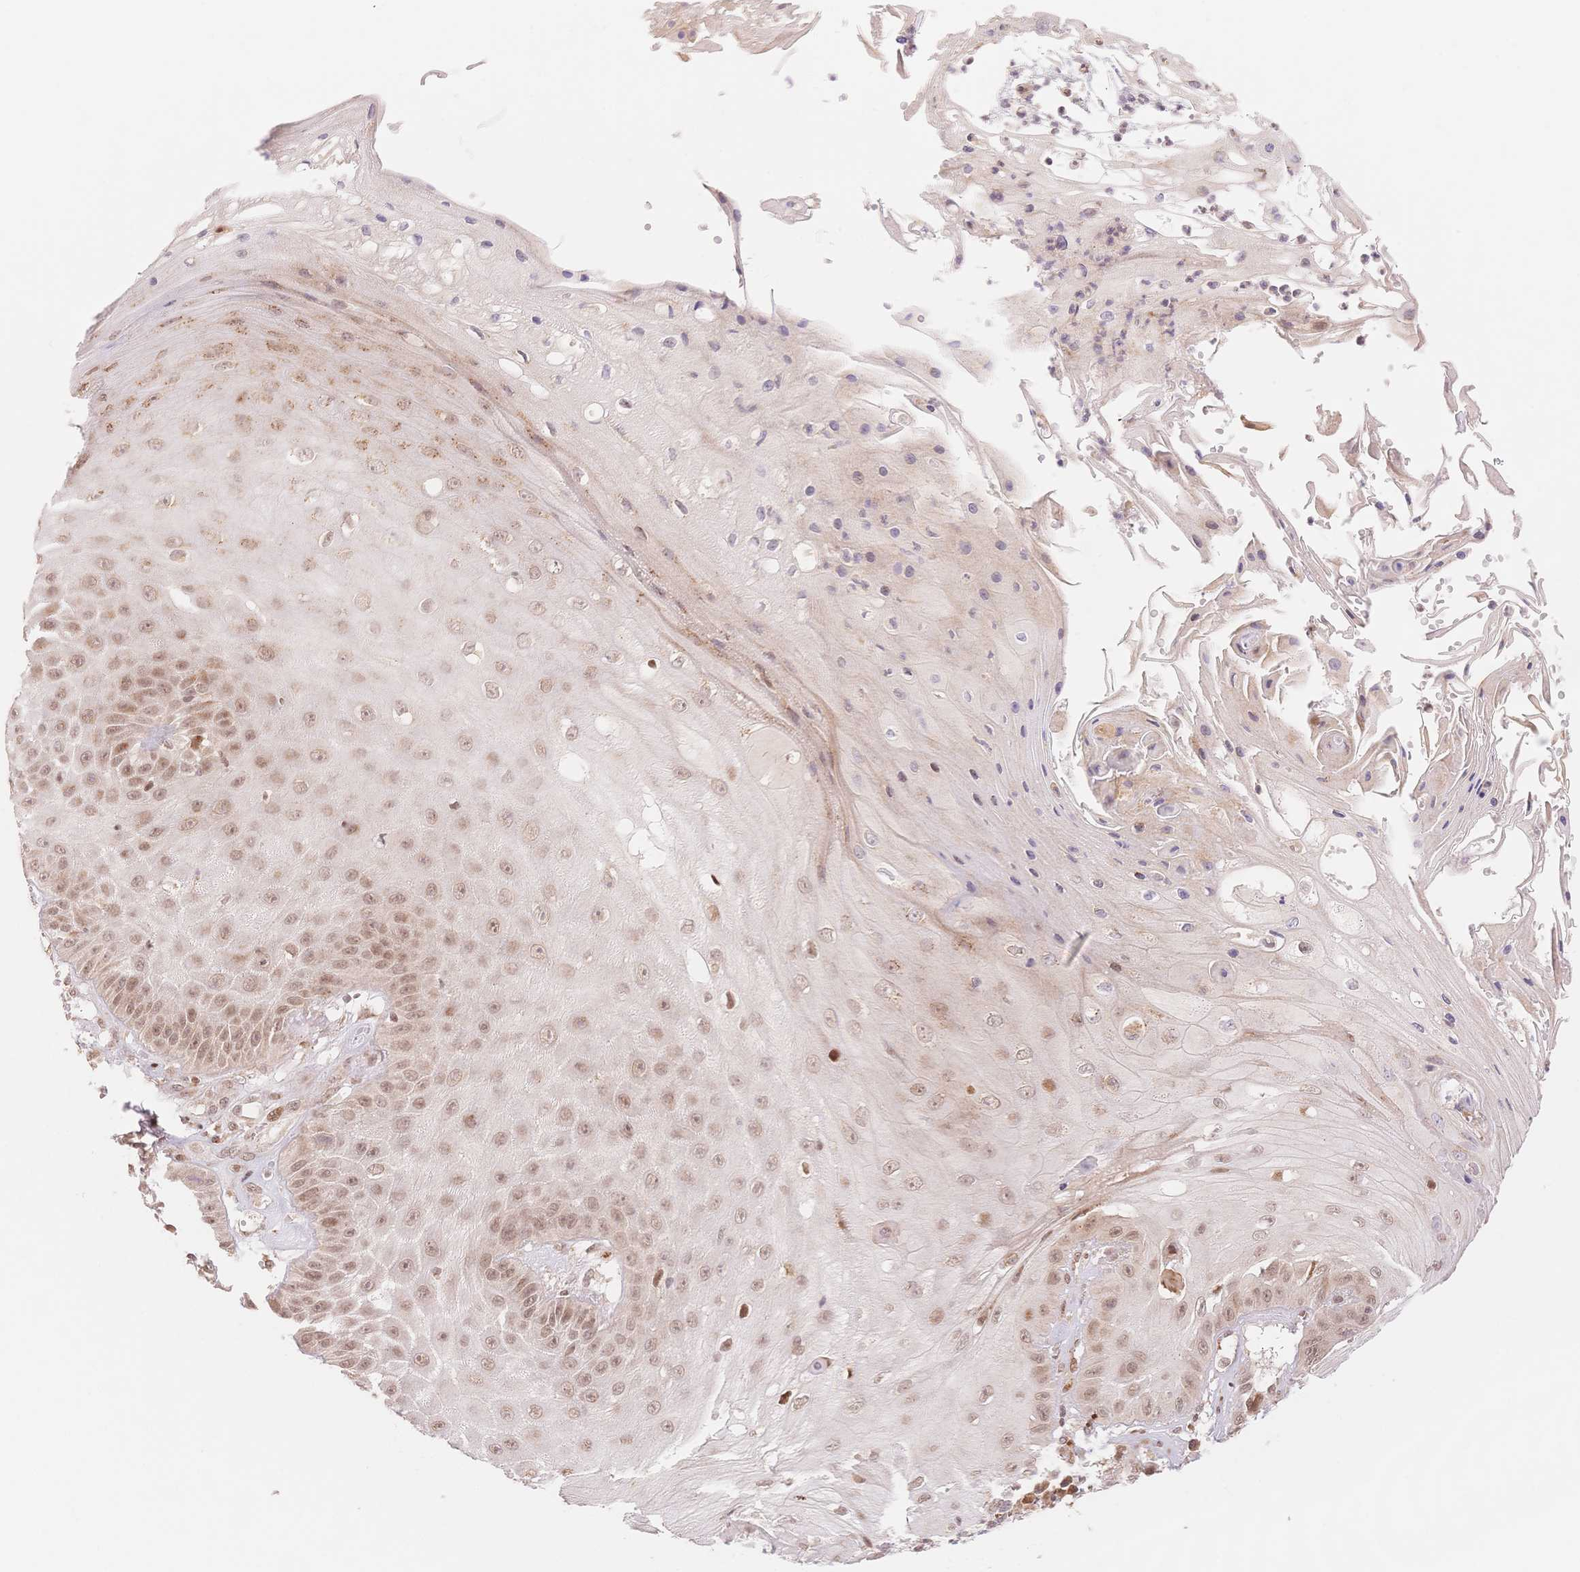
{"staining": {"intensity": "moderate", "quantity": ">75%", "location": "nuclear"}, "tissue": "skin cancer", "cell_type": "Tumor cells", "image_type": "cancer", "snomed": [{"axis": "morphology", "description": "Squamous cell carcinoma, NOS"}, {"axis": "topography", "description": "Skin"}], "caption": "Squamous cell carcinoma (skin) stained with a protein marker exhibits moderate staining in tumor cells.", "gene": "STK39", "patient": {"sex": "male", "age": 70}}